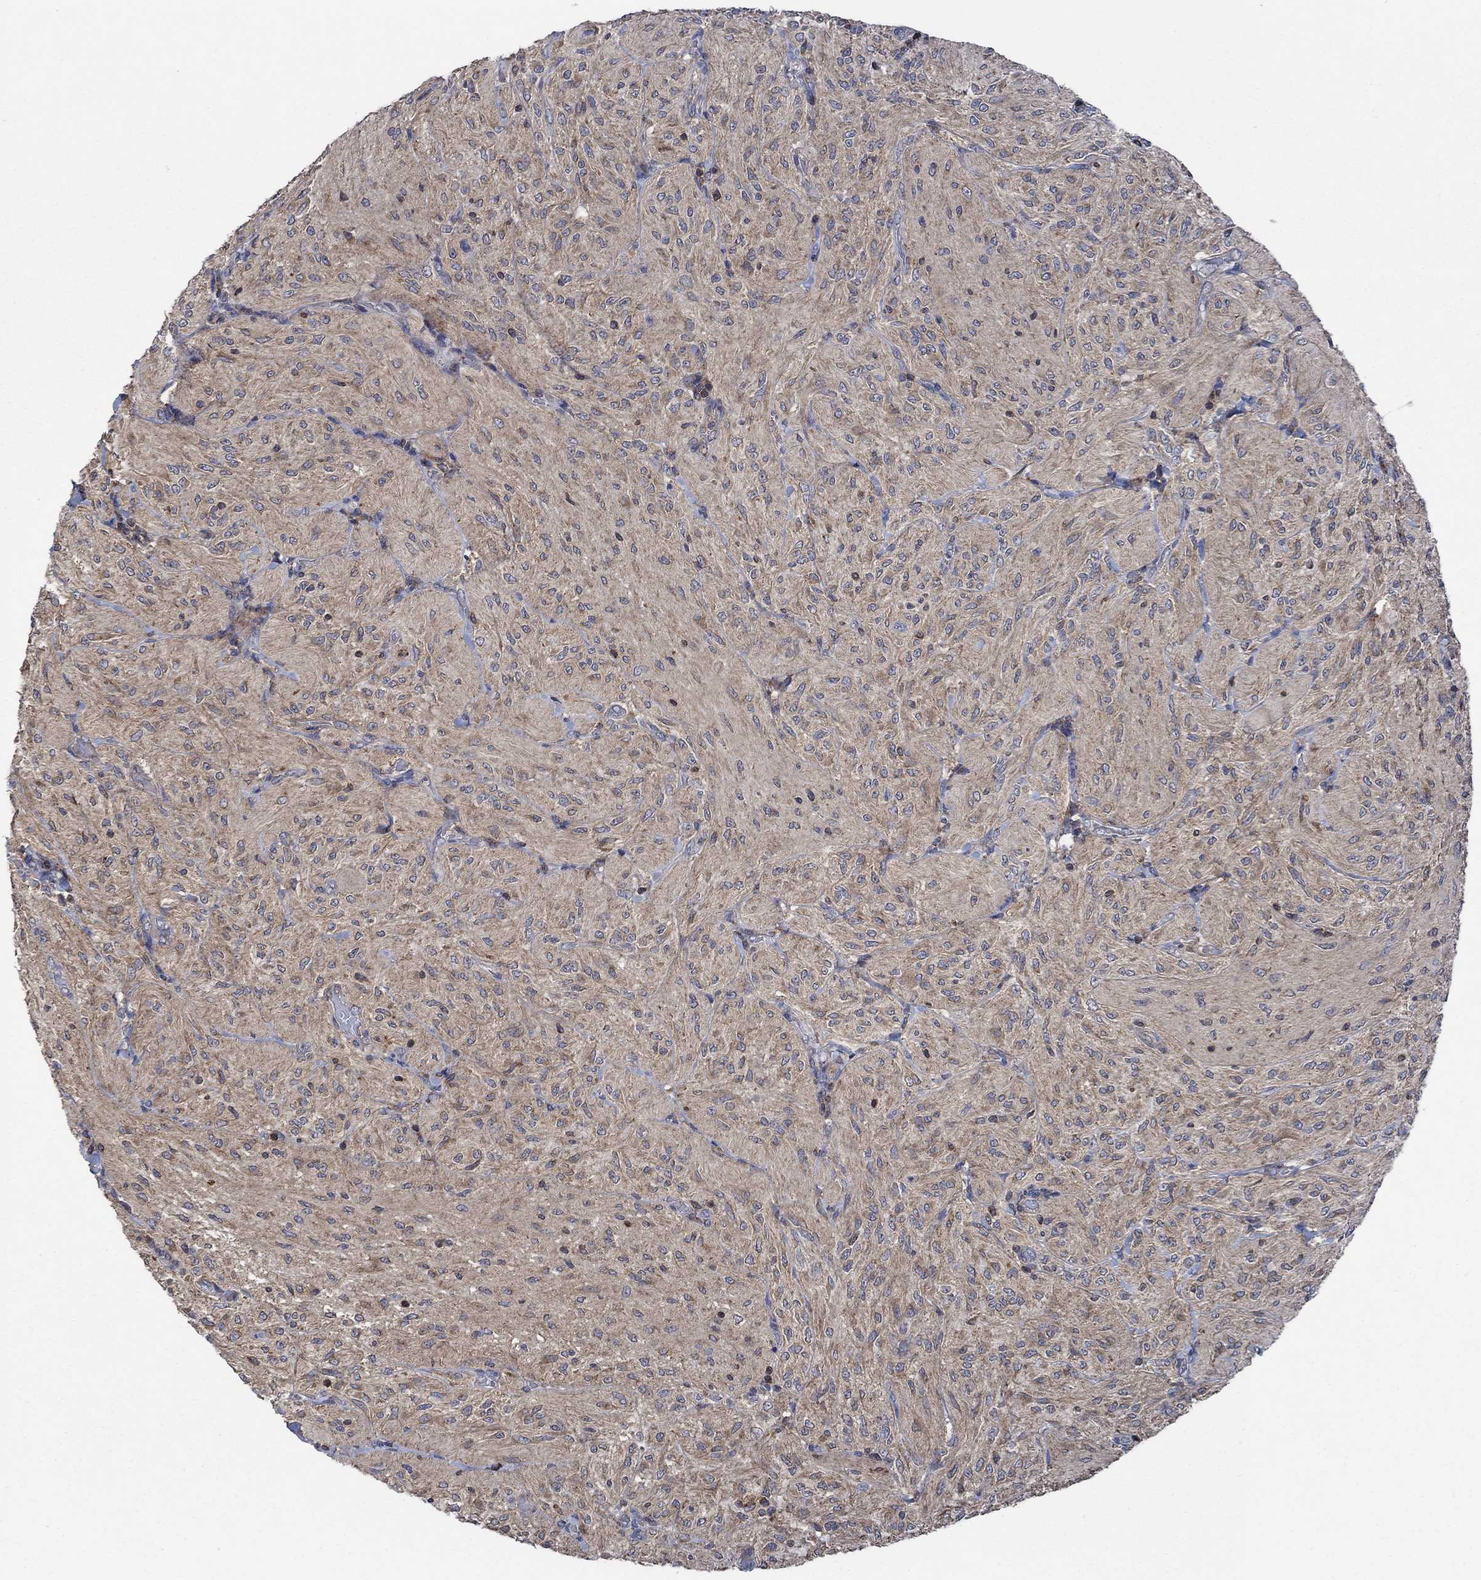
{"staining": {"intensity": "negative", "quantity": "none", "location": "none"}, "tissue": "glioma", "cell_type": "Tumor cells", "image_type": "cancer", "snomed": [{"axis": "morphology", "description": "Glioma, malignant, Low grade"}, {"axis": "topography", "description": "Brain"}], "caption": "DAB immunohistochemical staining of malignant glioma (low-grade) shows no significant positivity in tumor cells. (Brightfield microscopy of DAB (3,3'-diaminobenzidine) immunohistochemistry at high magnification).", "gene": "STXBP6", "patient": {"sex": "male", "age": 3}}